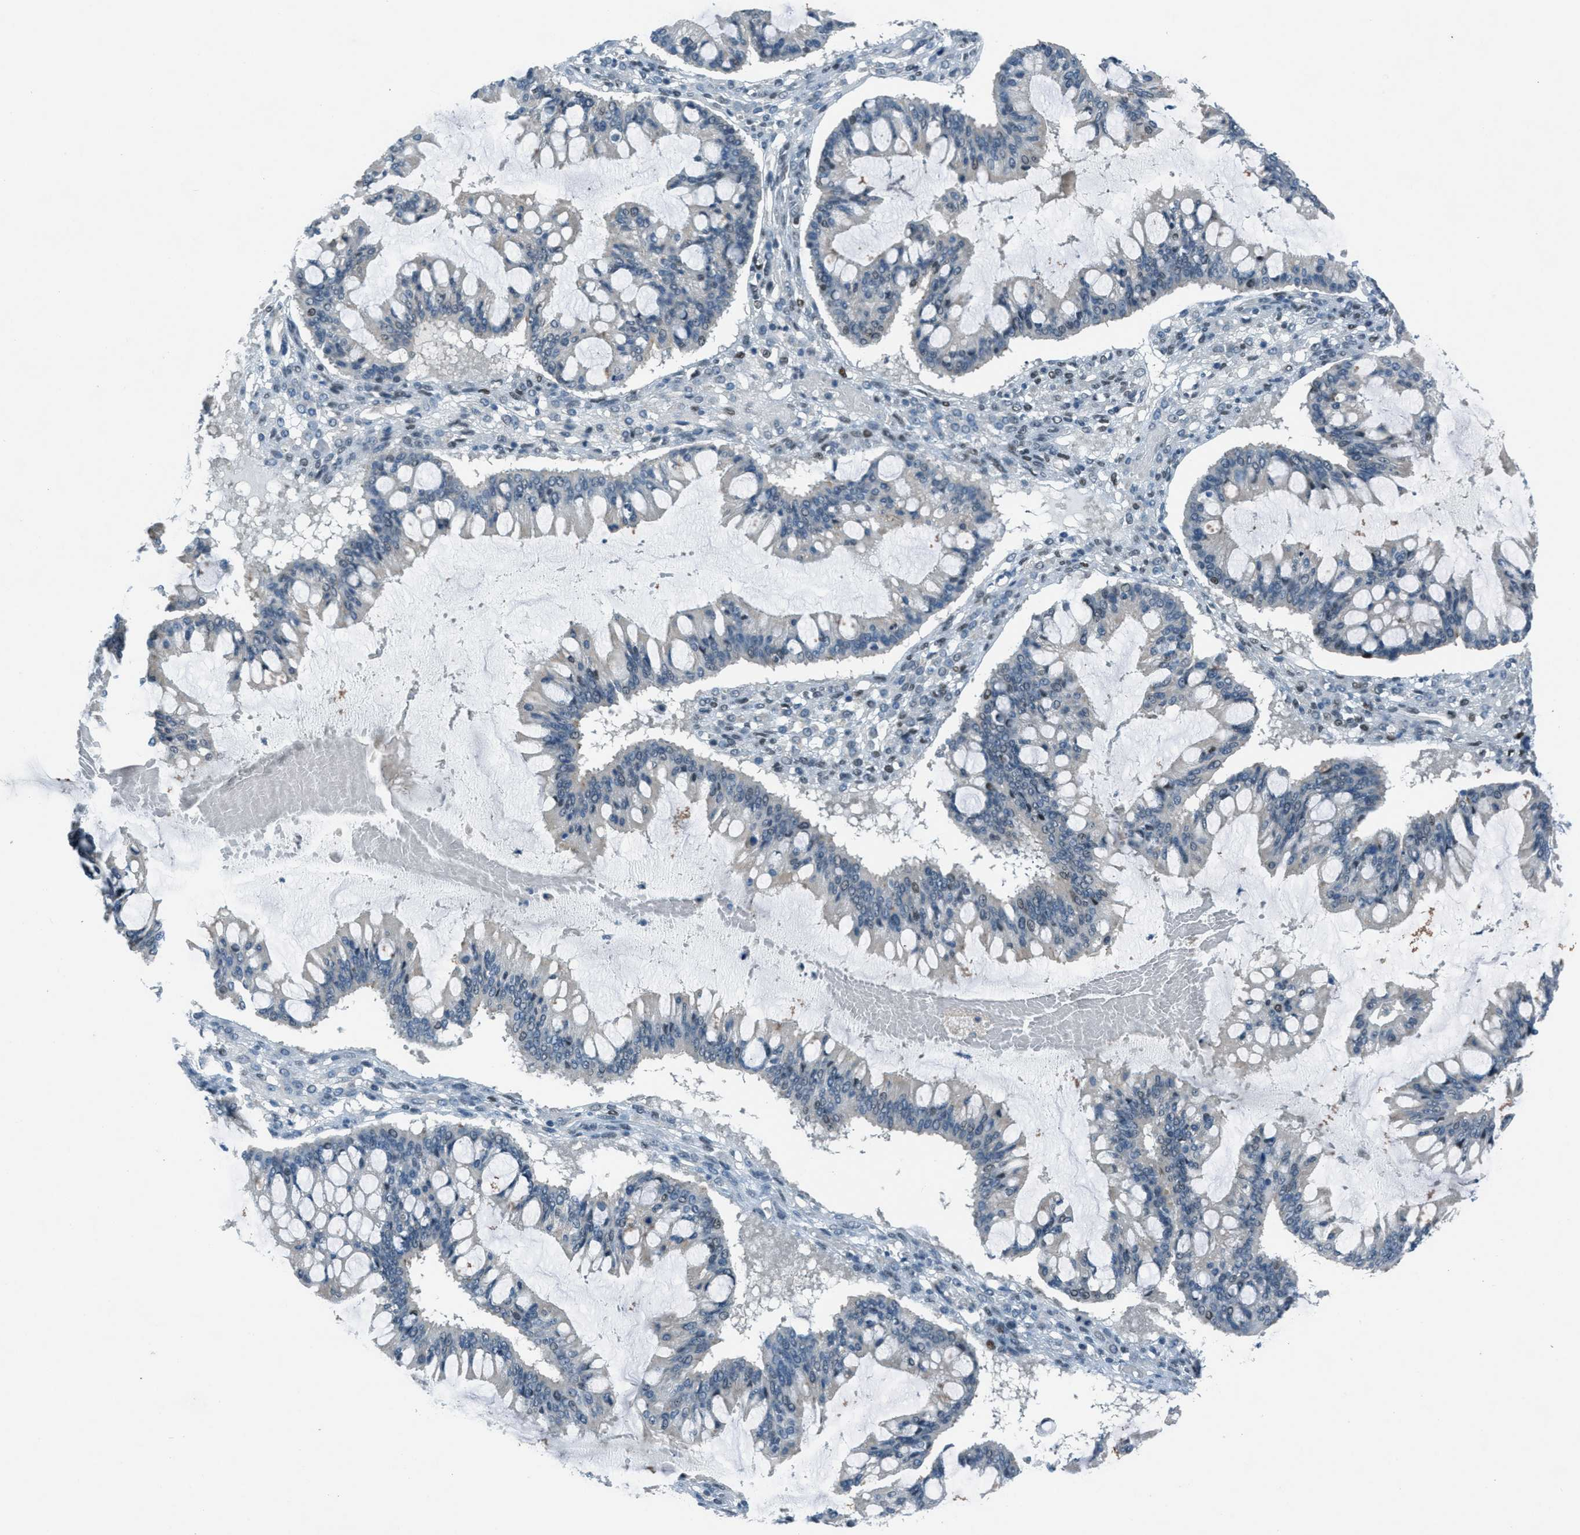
{"staining": {"intensity": "negative", "quantity": "none", "location": "none"}, "tissue": "ovarian cancer", "cell_type": "Tumor cells", "image_type": "cancer", "snomed": [{"axis": "morphology", "description": "Cystadenocarcinoma, mucinous, NOS"}, {"axis": "topography", "description": "Ovary"}], "caption": "Immunohistochemical staining of human ovarian cancer (mucinous cystadenocarcinoma) displays no significant expression in tumor cells.", "gene": "TCF3", "patient": {"sex": "female", "age": 73}}